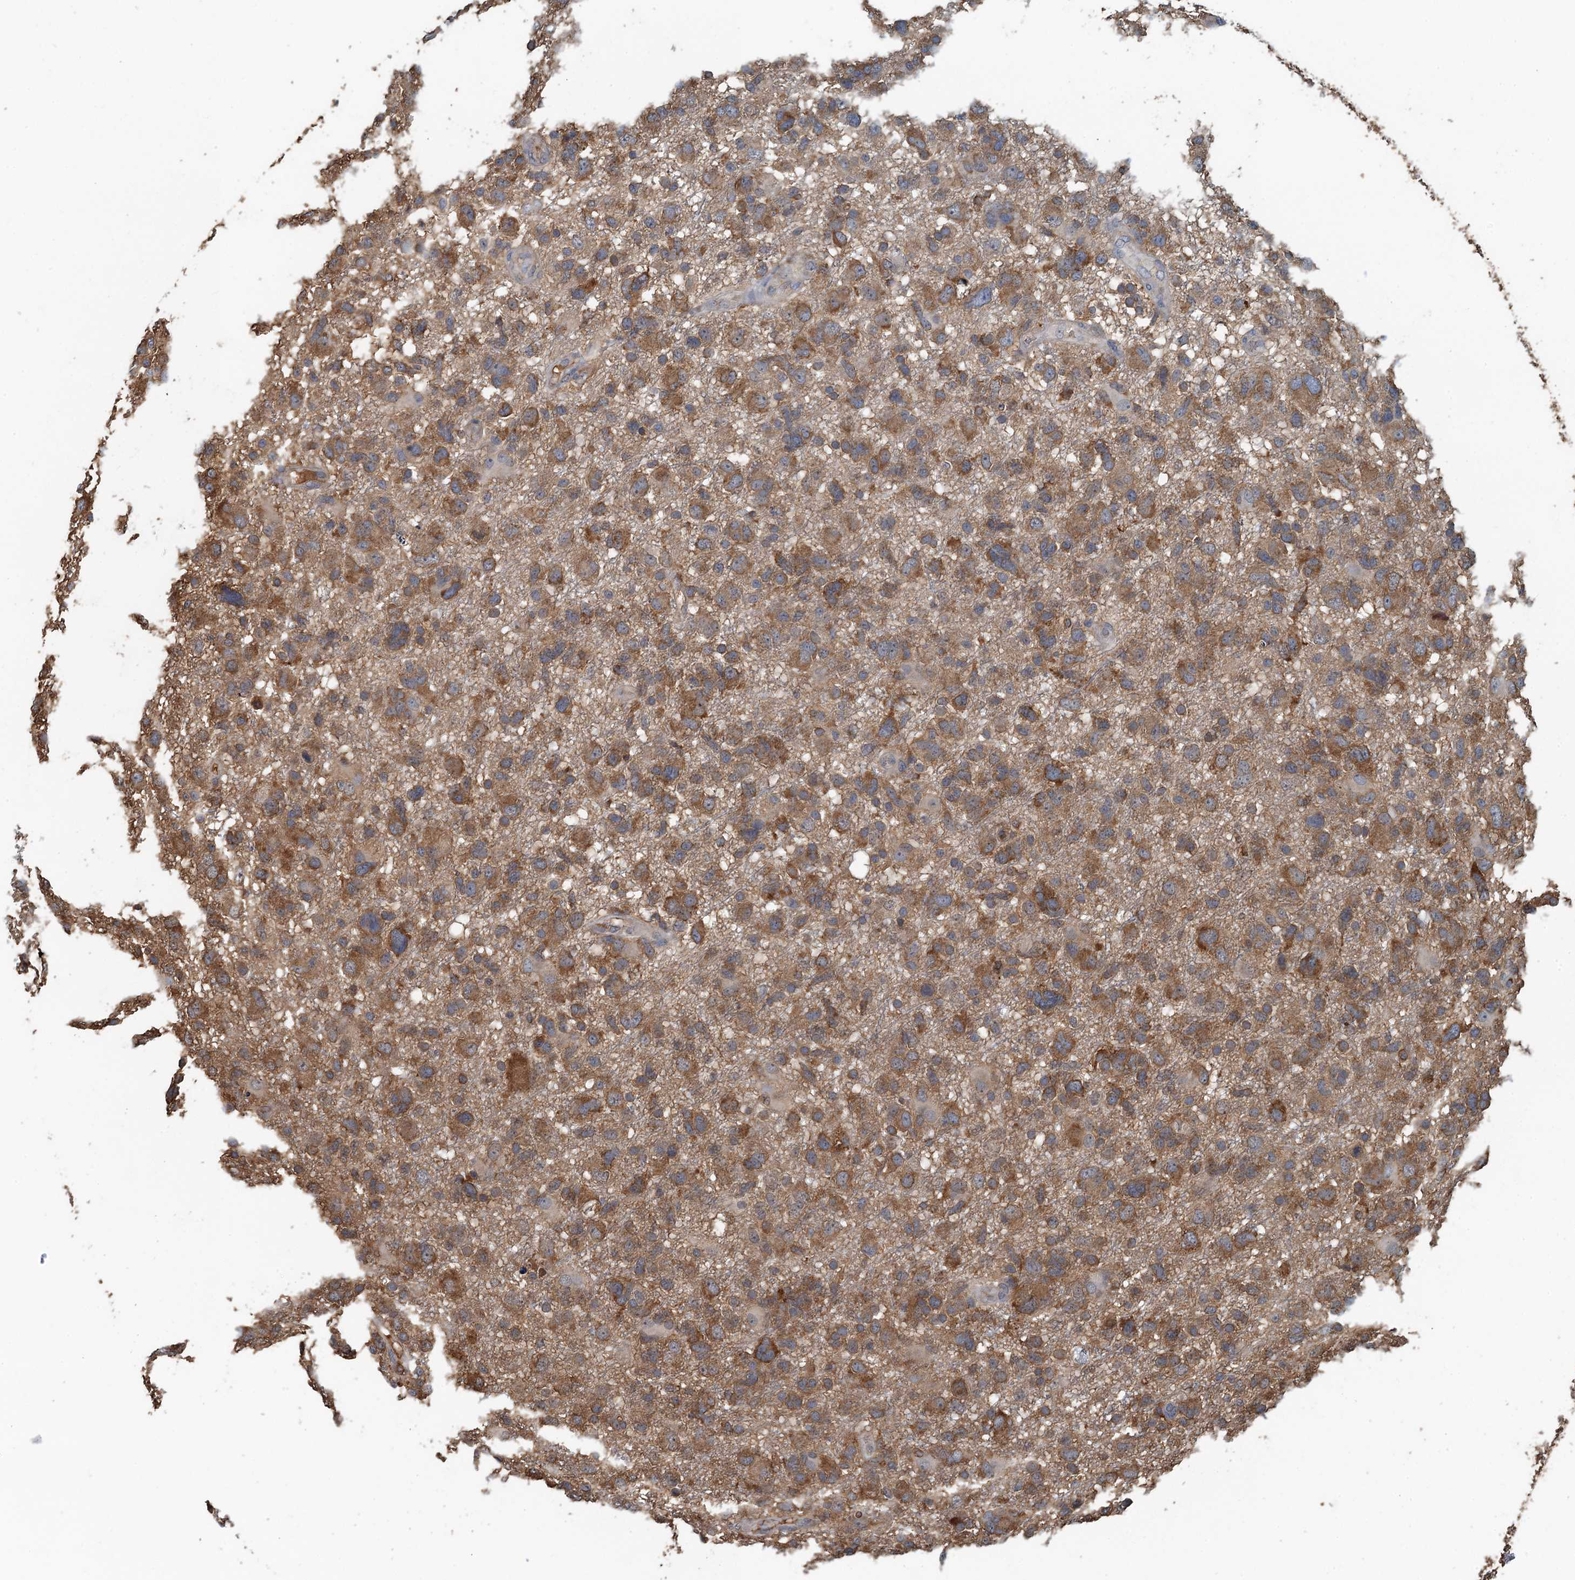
{"staining": {"intensity": "moderate", "quantity": ">75%", "location": "cytoplasmic/membranous"}, "tissue": "glioma", "cell_type": "Tumor cells", "image_type": "cancer", "snomed": [{"axis": "morphology", "description": "Glioma, malignant, High grade"}, {"axis": "topography", "description": "Brain"}], "caption": "About >75% of tumor cells in human glioma demonstrate moderate cytoplasmic/membranous protein expression as visualized by brown immunohistochemical staining.", "gene": "LSM14B", "patient": {"sex": "male", "age": 61}}